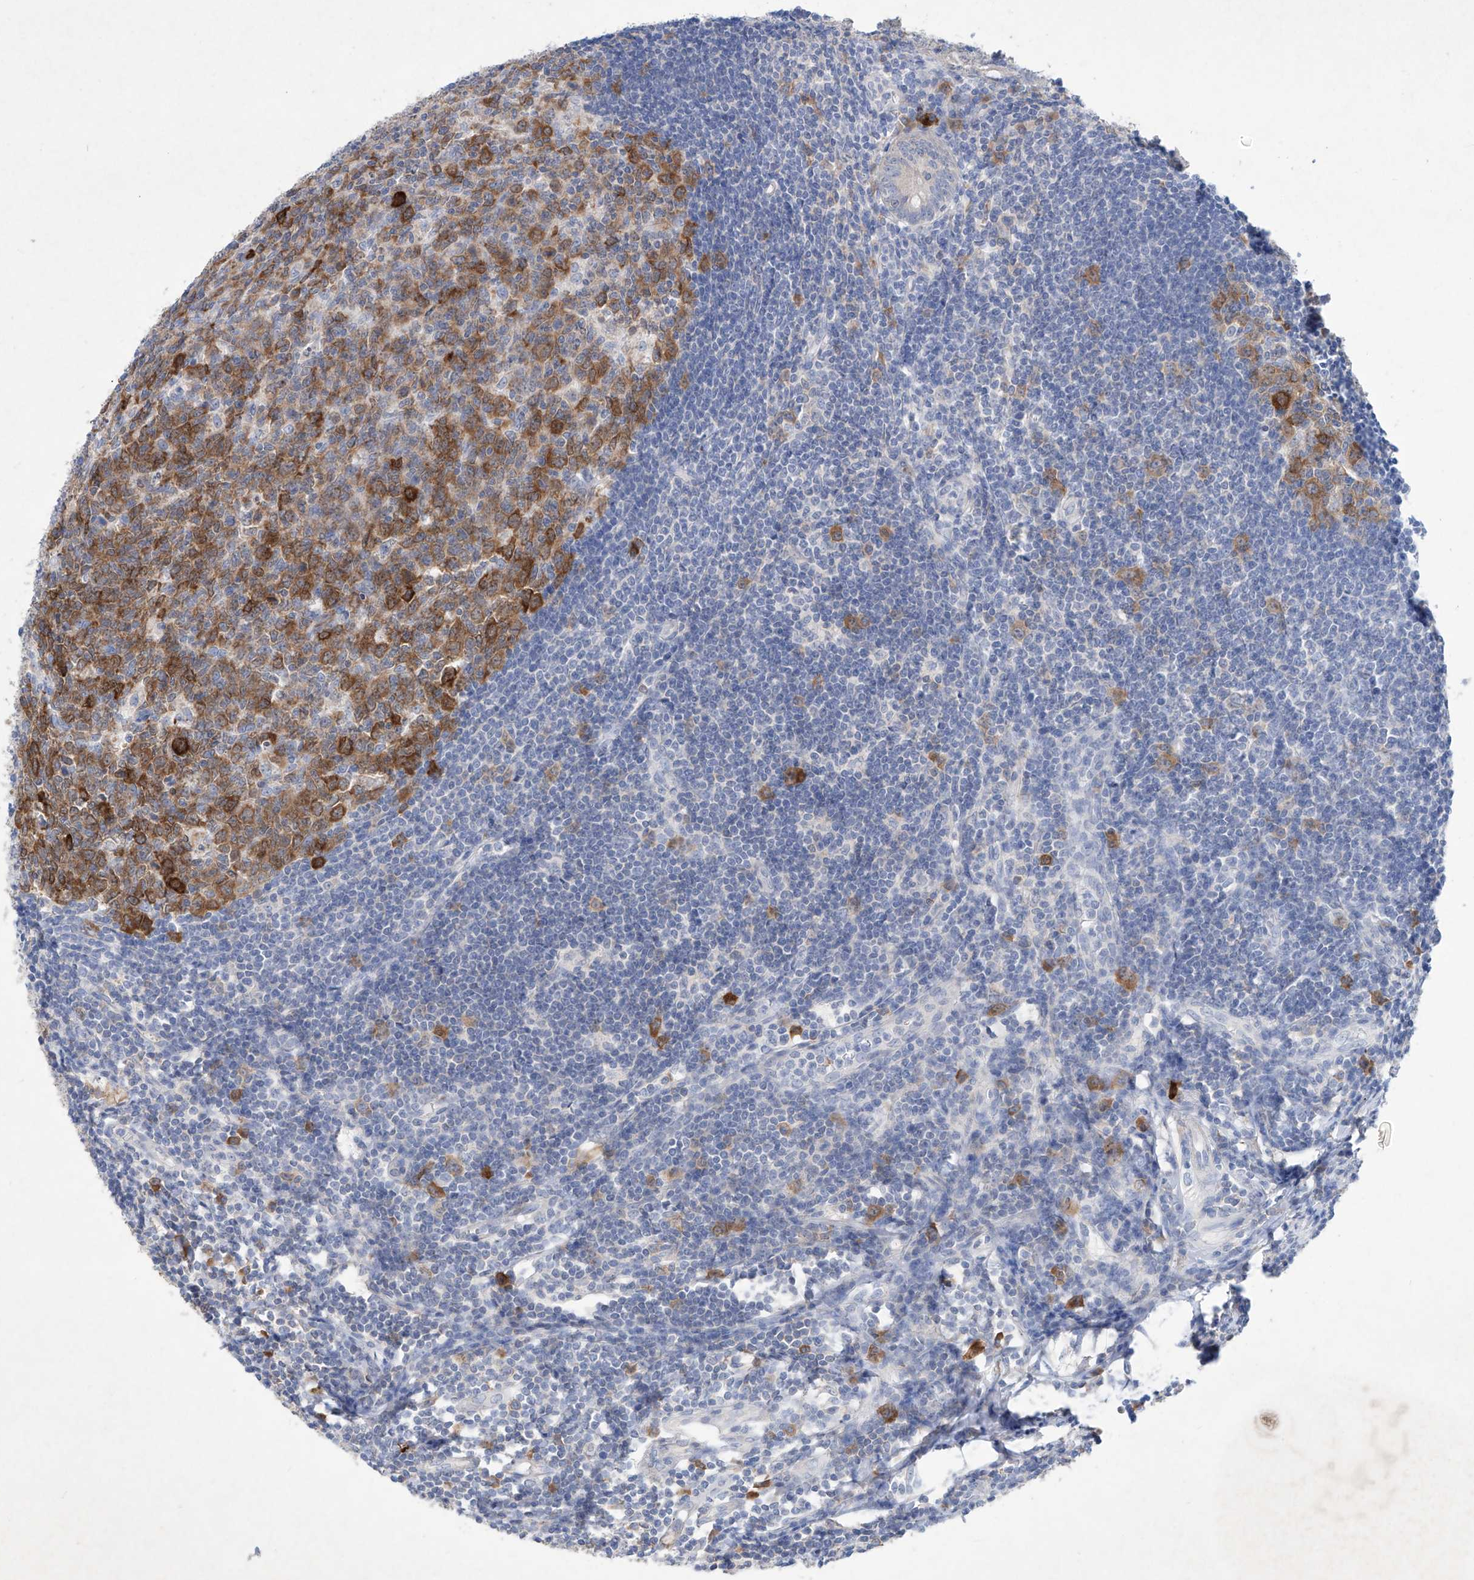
{"staining": {"intensity": "negative", "quantity": "none", "location": "none"}, "tissue": "appendix", "cell_type": "Glandular cells", "image_type": "normal", "snomed": [{"axis": "morphology", "description": "Normal tissue, NOS"}, {"axis": "topography", "description": "Appendix"}], "caption": "This micrograph is of benign appendix stained with IHC to label a protein in brown with the nuclei are counter-stained blue. There is no positivity in glandular cells.", "gene": "ASNS", "patient": {"sex": "female", "age": 54}}